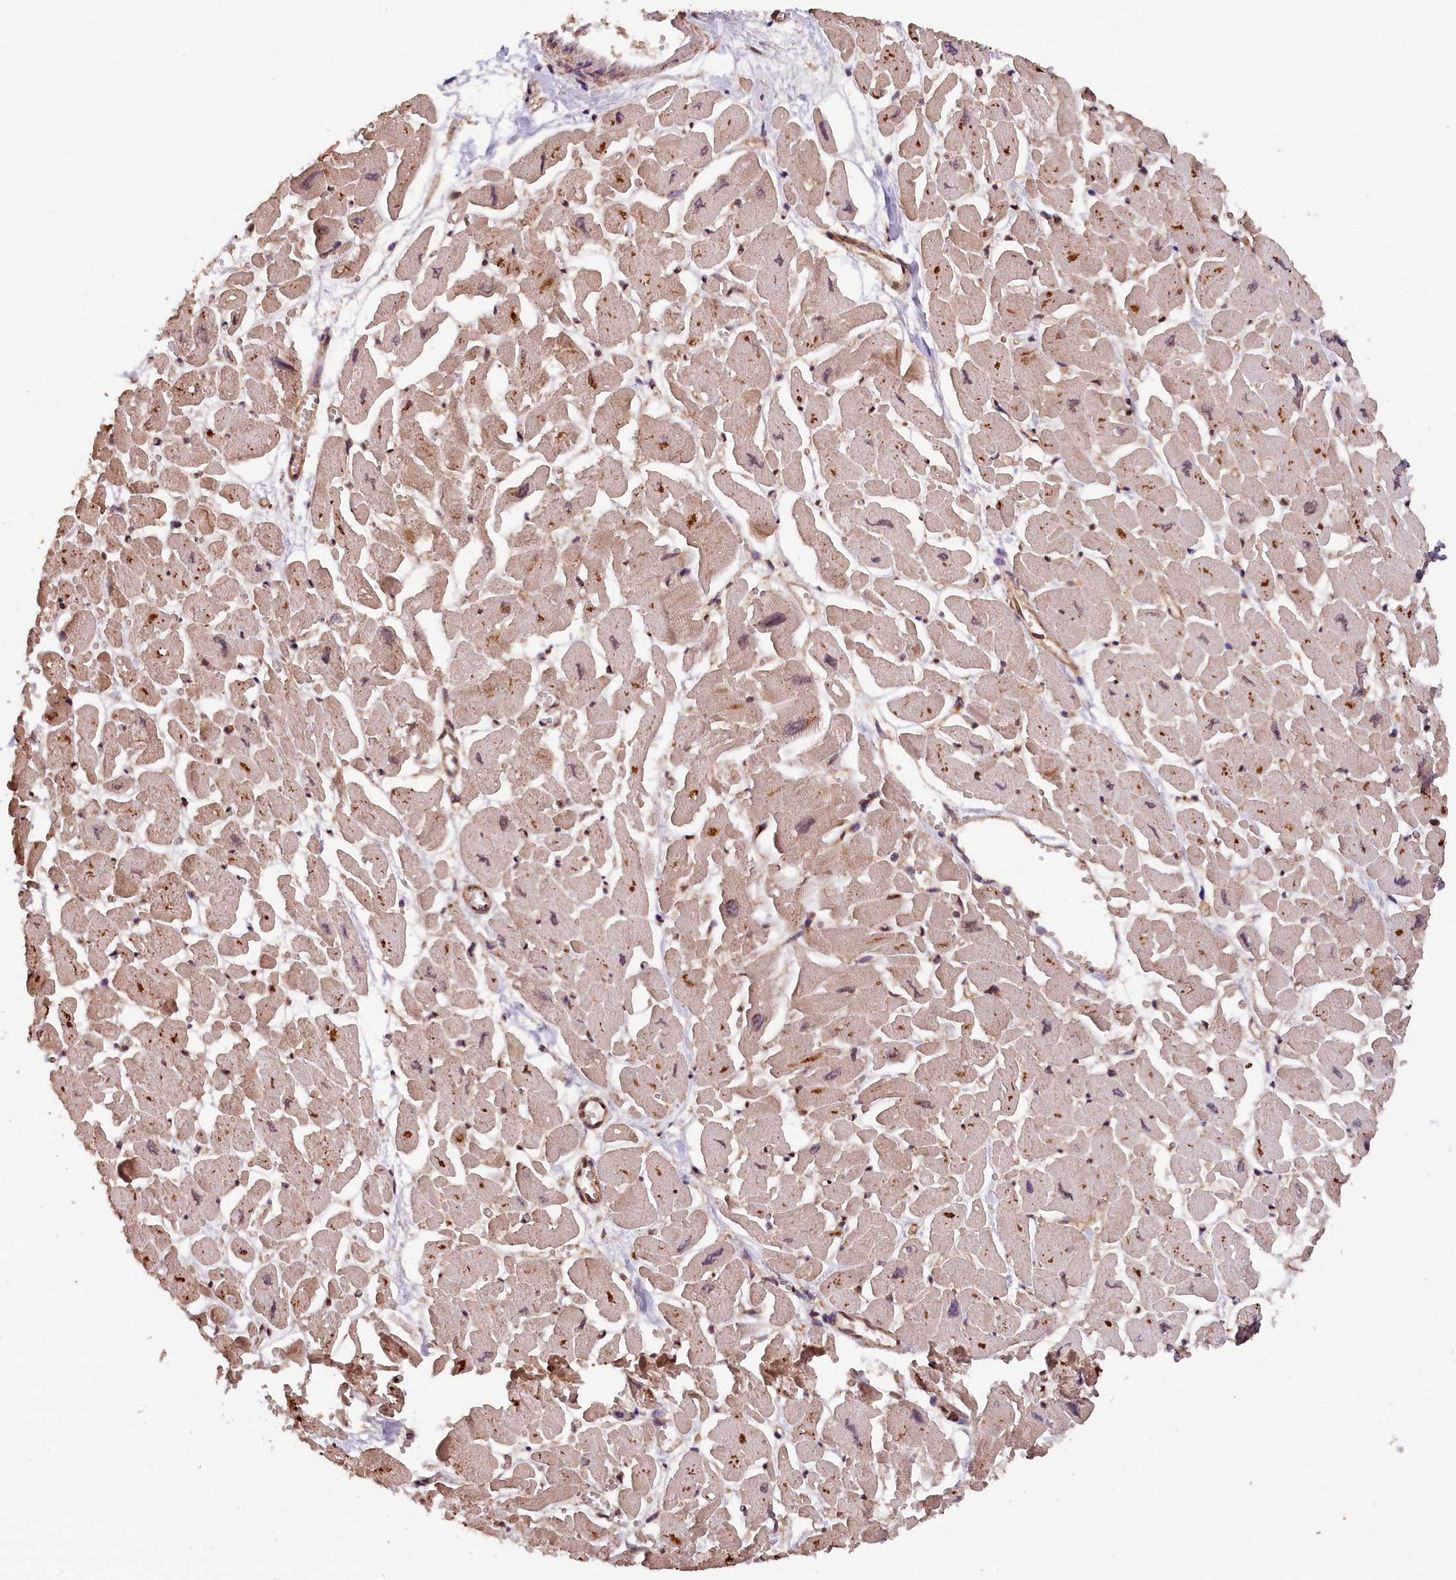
{"staining": {"intensity": "moderate", "quantity": "<25%", "location": "cytoplasmic/membranous,nuclear"}, "tissue": "heart muscle", "cell_type": "Cardiomyocytes", "image_type": "normal", "snomed": [{"axis": "morphology", "description": "Normal tissue, NOS"}, {"axis": "topography", "description": "Heart"}], "caption": "IHC micrograph of normal heart muscle: human heart muscle stained using IHC demonstrates low levels of moderate protein expression localized specifically in the cytoplasmic/membranous,nuclear of cardiomyocytes, appearing as a cytoplasmic/membranous,nuclear brown color.", "gene": "IST1", "patient": {"sex": "male", "age": 54}}